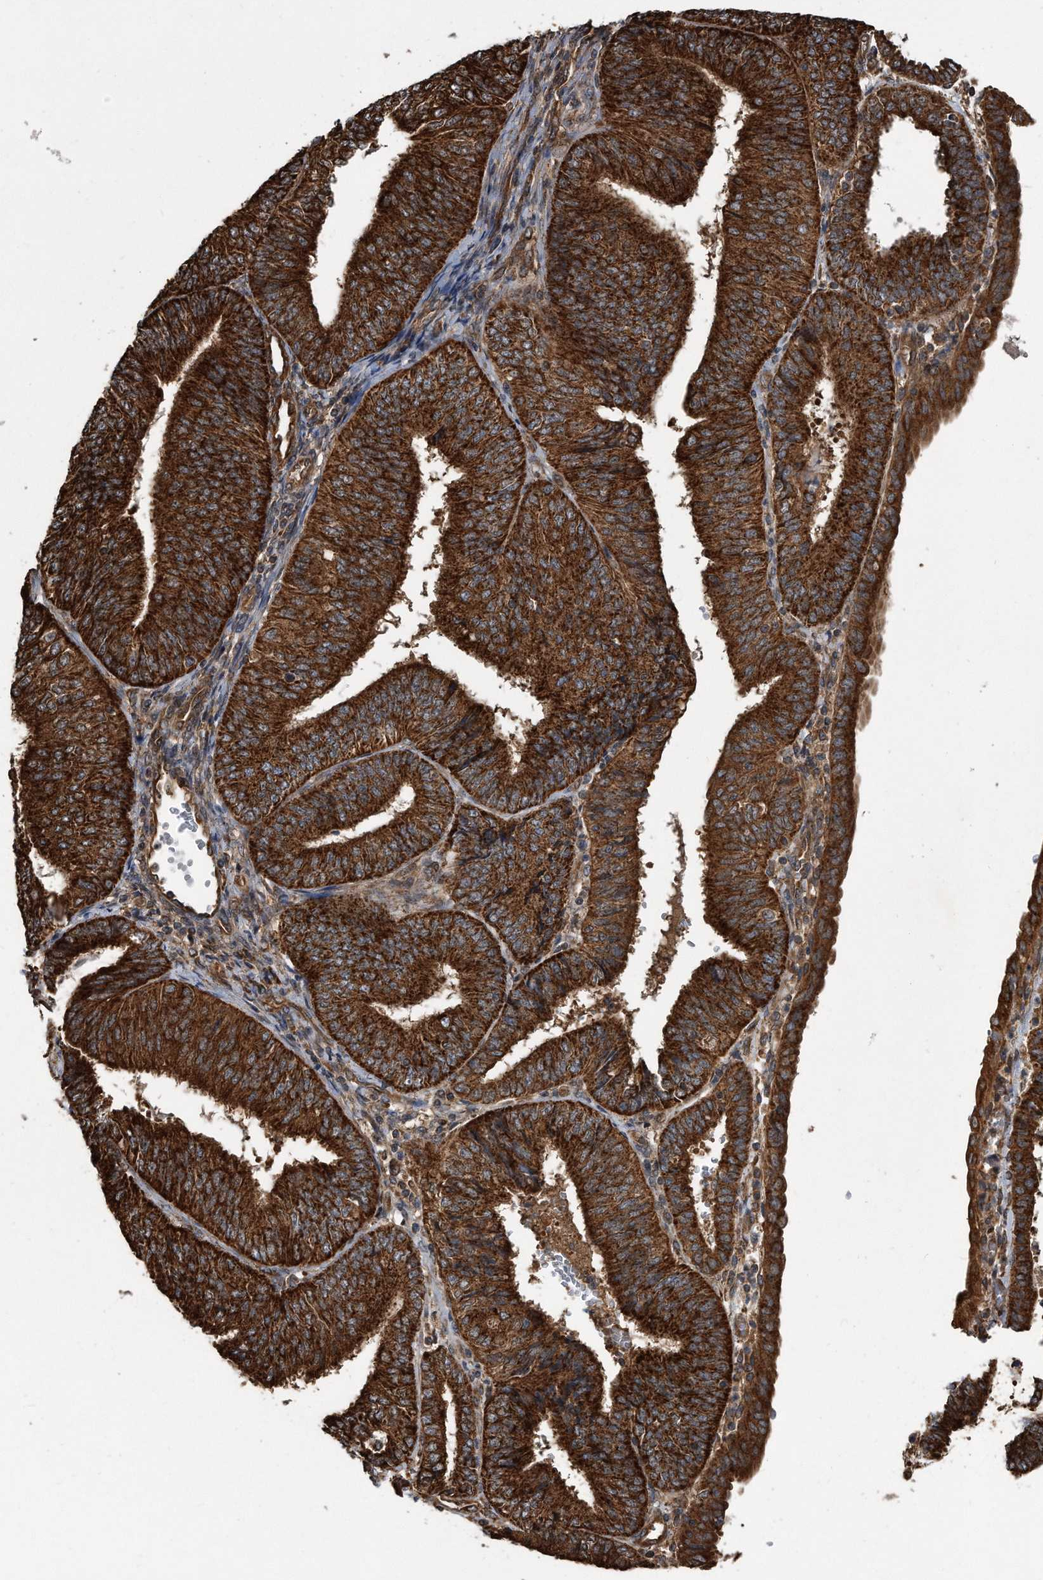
{"staining": {"intensity": "strong", "quantity": ">75%", "location": "cytoplasmic/membranous"}, "tissue": "endometrial cancer", "cell_type": "Tumor cells", "image_type": "cancer", "snomed": [{"axis": "morphology", "description": "Adenocarcinoma, NOS"}, {"axis": "topography", "description": "Endometrium"}], "caption": "Endometrial adenocarcinoma stained with DAB (3,3'-diaminobenzidine) immunohistochemistry (IHC) reveals high levels of strong cytoplasmic/membranous positivity in approximately >75% of tumor cells. (DAB IHC, brown staining for protein, blue staining for nuclei).", "gene": "FAM136A", "patient": {"sex": "female", "age": 58}}